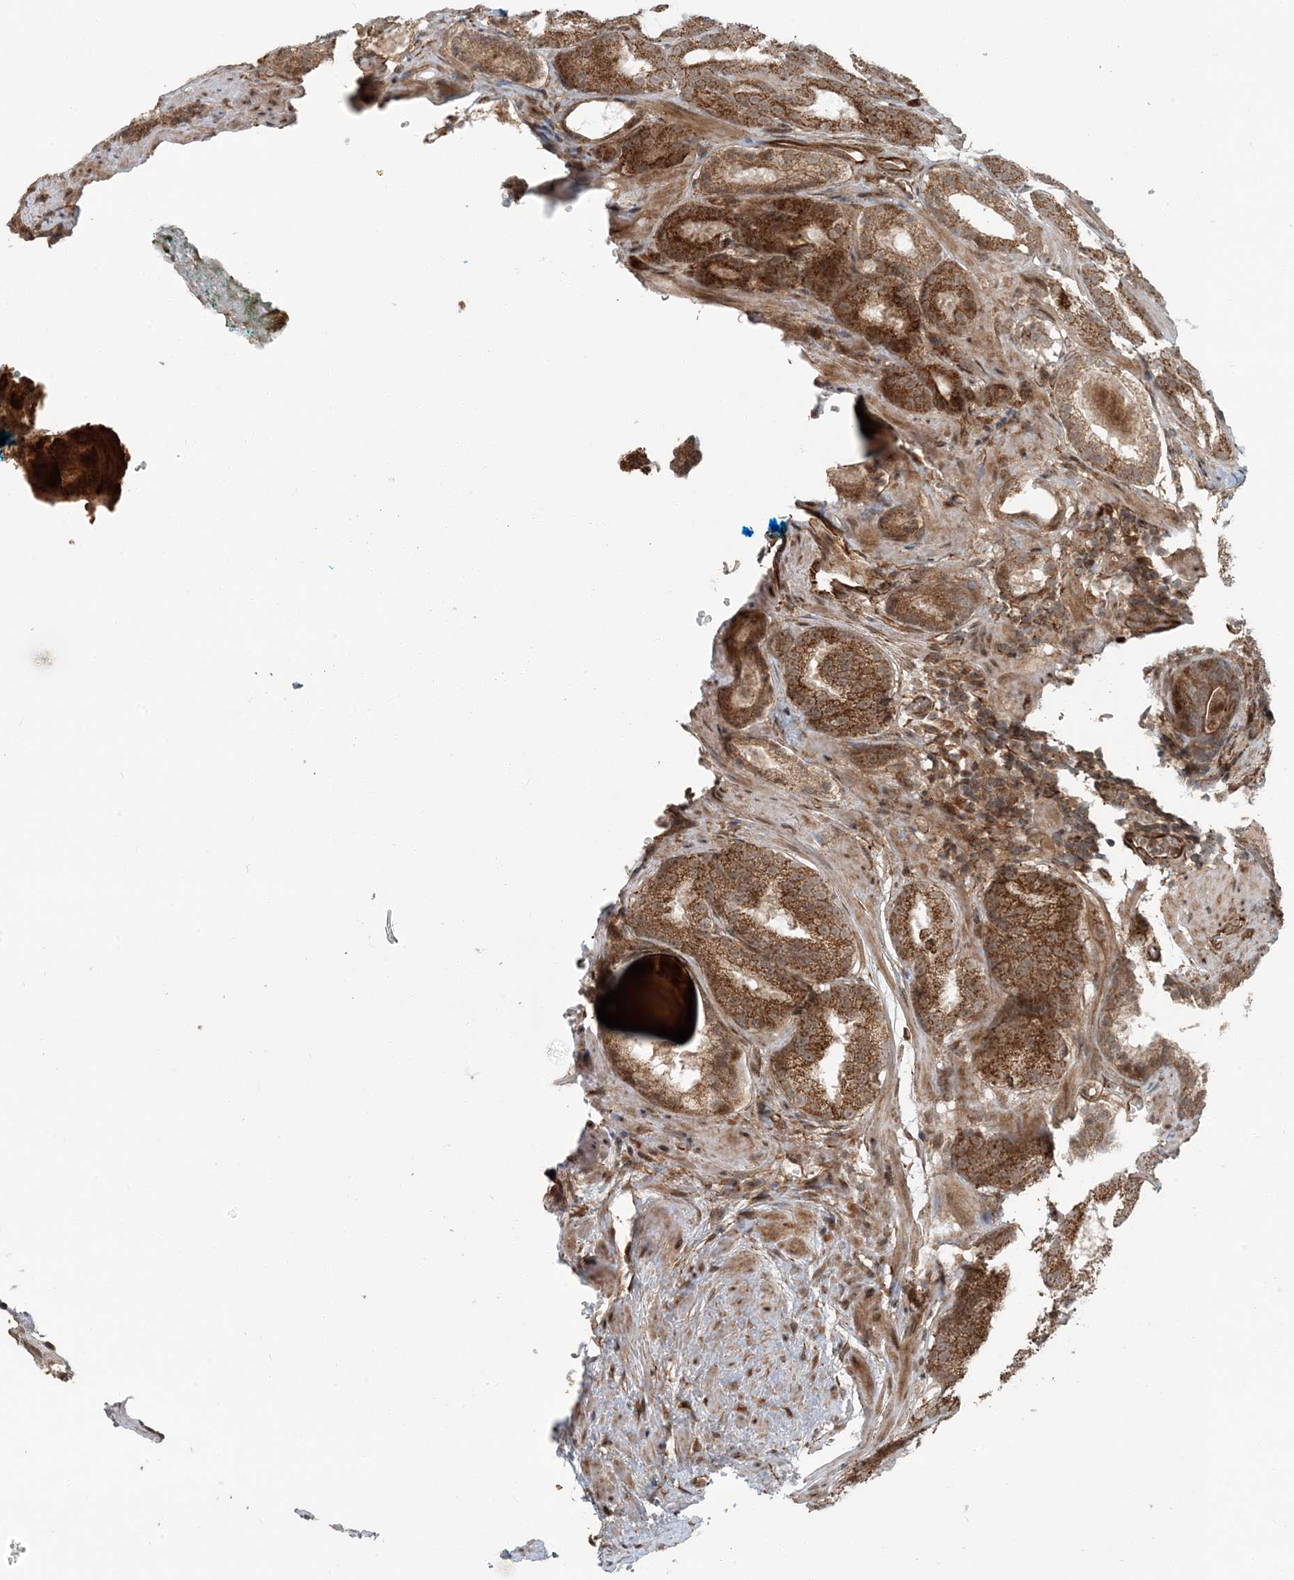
{"staining": {"intensity": "moderate", "quantity": ">75%", "location": "cytoplasmic/membranous"}, "tissue": "prostate cancer", "cell_type": "Tumor cells", "image_type": "cancer", "snomed": [{"axis": "morphology", "description": "Adenocarcinoma, Low grade"}, {"axis": "topography", "description": "Prostate"}], "caption": "Low-grade adenocarcinoma (prostate) stained with DAB (3,3'-diaminobenzidine) immunohistochemistry reveals medium levels of moderate cytoplasmic/membranous staining in approximately >75% of tumor cells.", "gene": "EDEM2", "patient": {"sex": "male", "age": 69}}